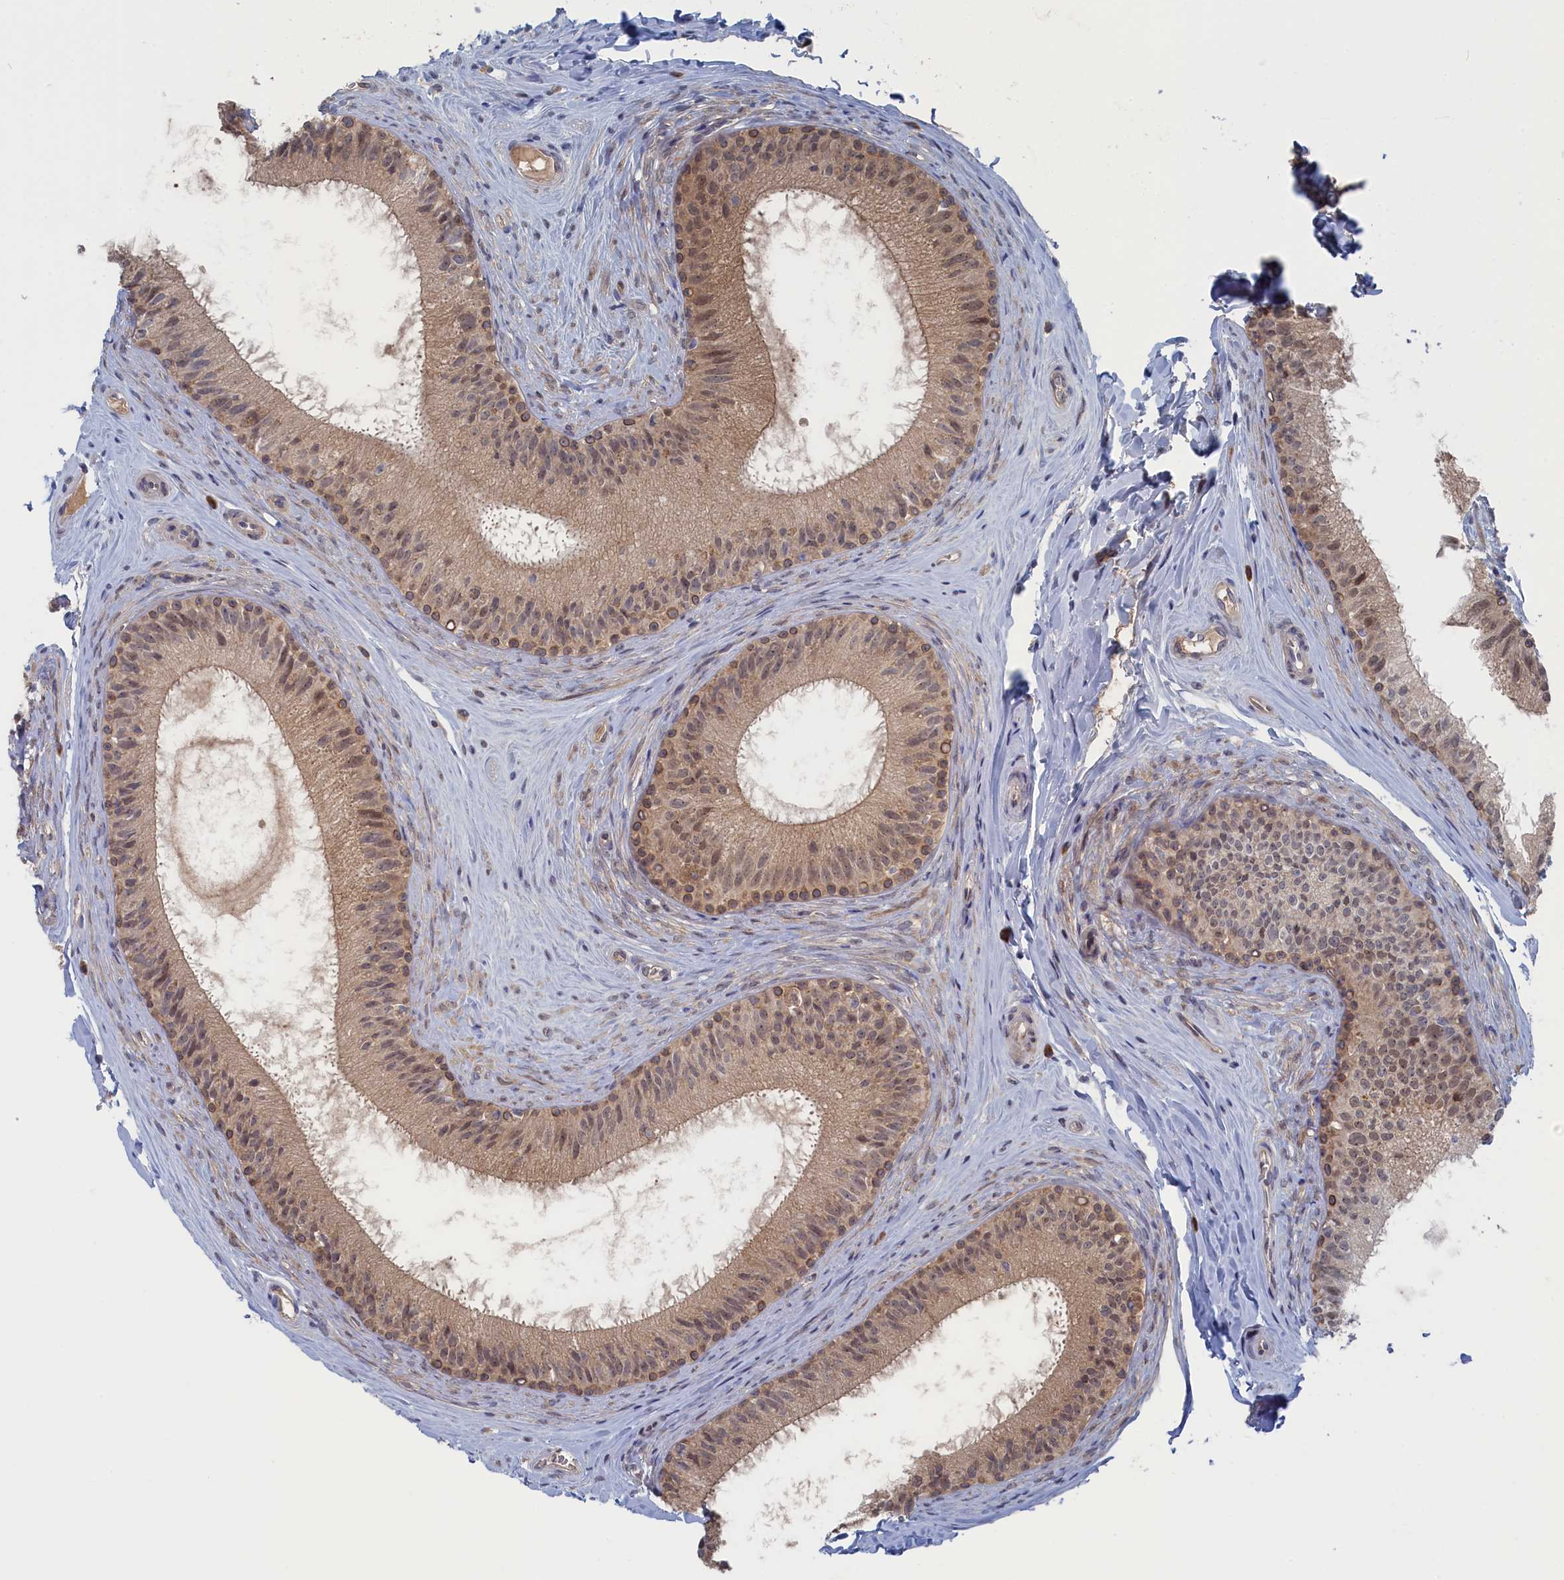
{"staining": {"intensity": "strong", "quantity": "<25%", "location": "cytoplasmic/membranous"}, "tissue": "epididymis", "cell_type": "Glandular cells", "image_type": "normal", "snomed": [{"axis": "morphology", "description": "Normal tissue, NOS"}, {"axis": "topography", "description": "Epididymis"}], "caption": "This photomicrograph displays IHC staining of unremarkable epididymis, with medium strong cytoplasmic/membranous positivity in about <25% of glandular cells.", "gene": "IRGQ", "patient": {"sex": "male", "age": 33}}